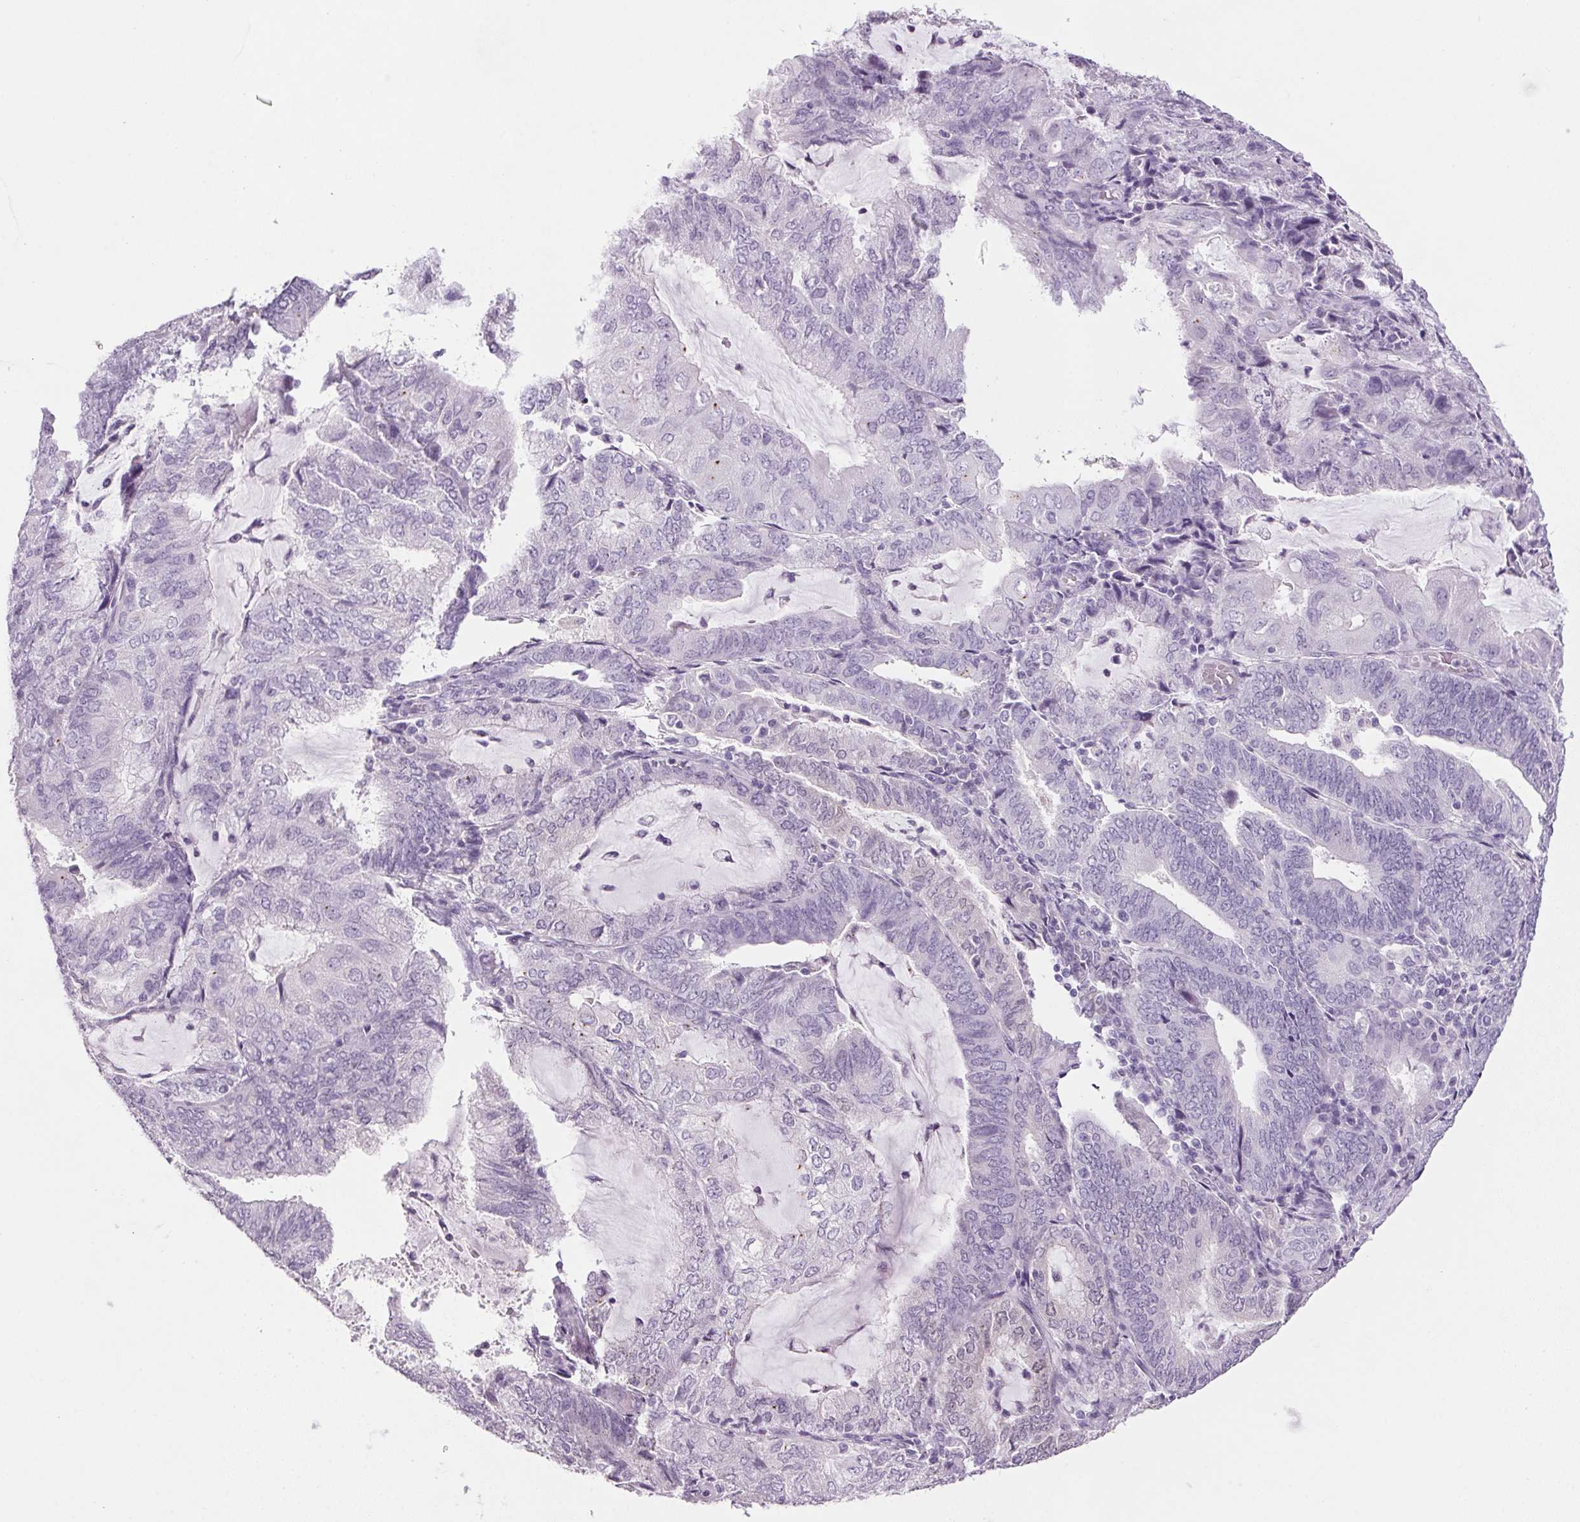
{"staining": {"intensity": "negative", "quantity": "none", "location": "none"}, "tissue": "endometrial cancer", "cell_type": "Tumor cells", "image_type": "cancer", "snomed": [{"axis": "morphology", "description": "Adenocarcinoma, NOS"}, {"axis": "topography", "description": "Endometrium"}], "caption": "Tumor cells show no significant expression in endometrial cancer (adenocarcinoma). (Immunohistochemistry, brightfield microscopy, high magnification).", "gene": "PPP1R1A", "patient": {"sex": "female", "age": 81}}